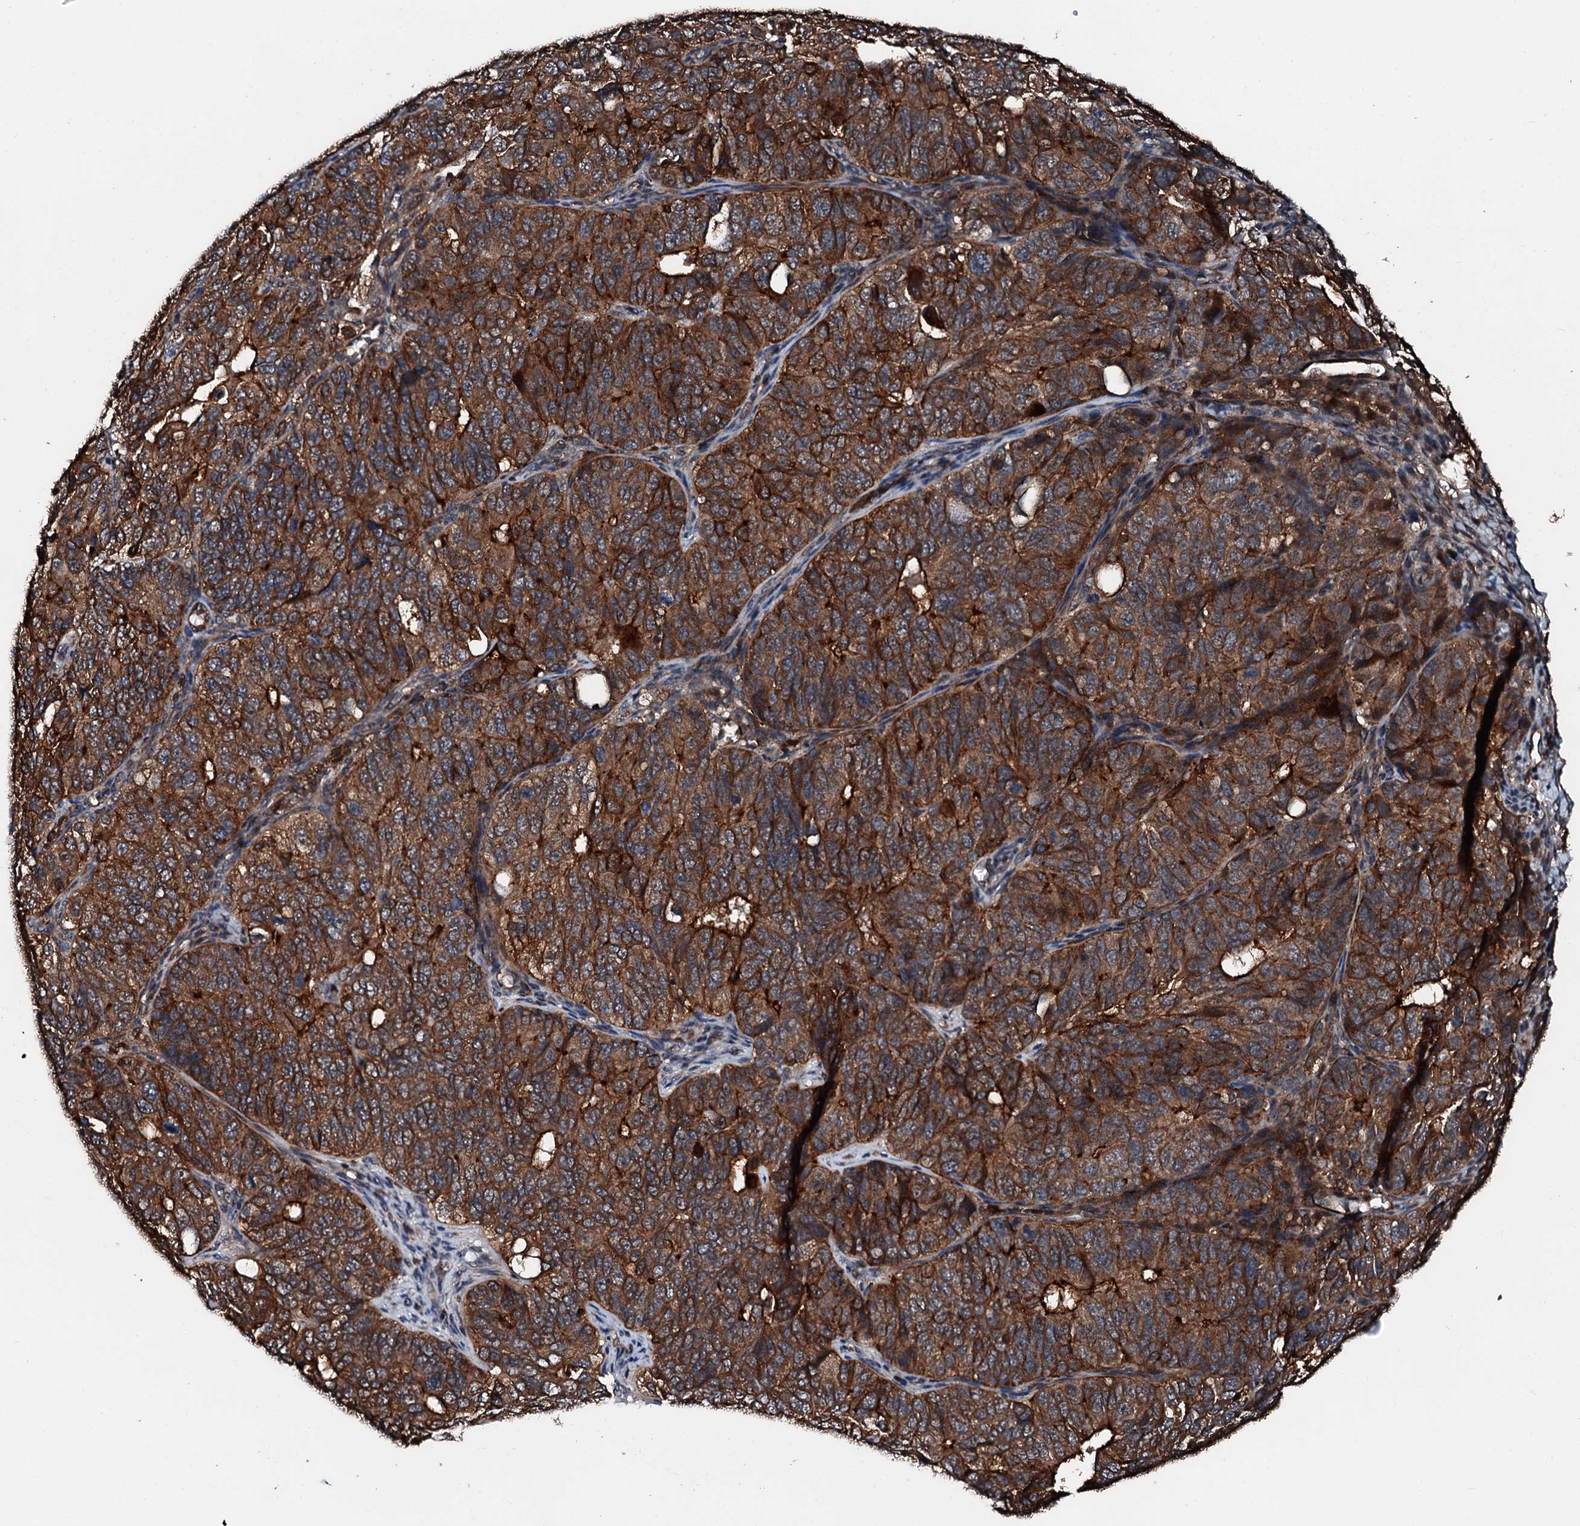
{"staining": {"intensity": "strong", "quantity": ">75%", "location": "cytoplasmic/membranous"}, "tissue": "ovarian cancer", "cell_type": "Tumor cells", "image_type": "cancer", "snomed": [{"axis": "morphology", "description": "Carcinoma, endometroid"}, {"axis": "topography", "description": "Ovary"}], "caption": "IHC photomicrograph of human ovarian cancer (endometroid carcinoma) stained for a protein (brown), which demonstrates high levels of strong cytoplasmic/membranous positivity in approximately >75% of tumor cells.", "gene": "FGD4", "patient": {"sex": "female", "age": 51}}